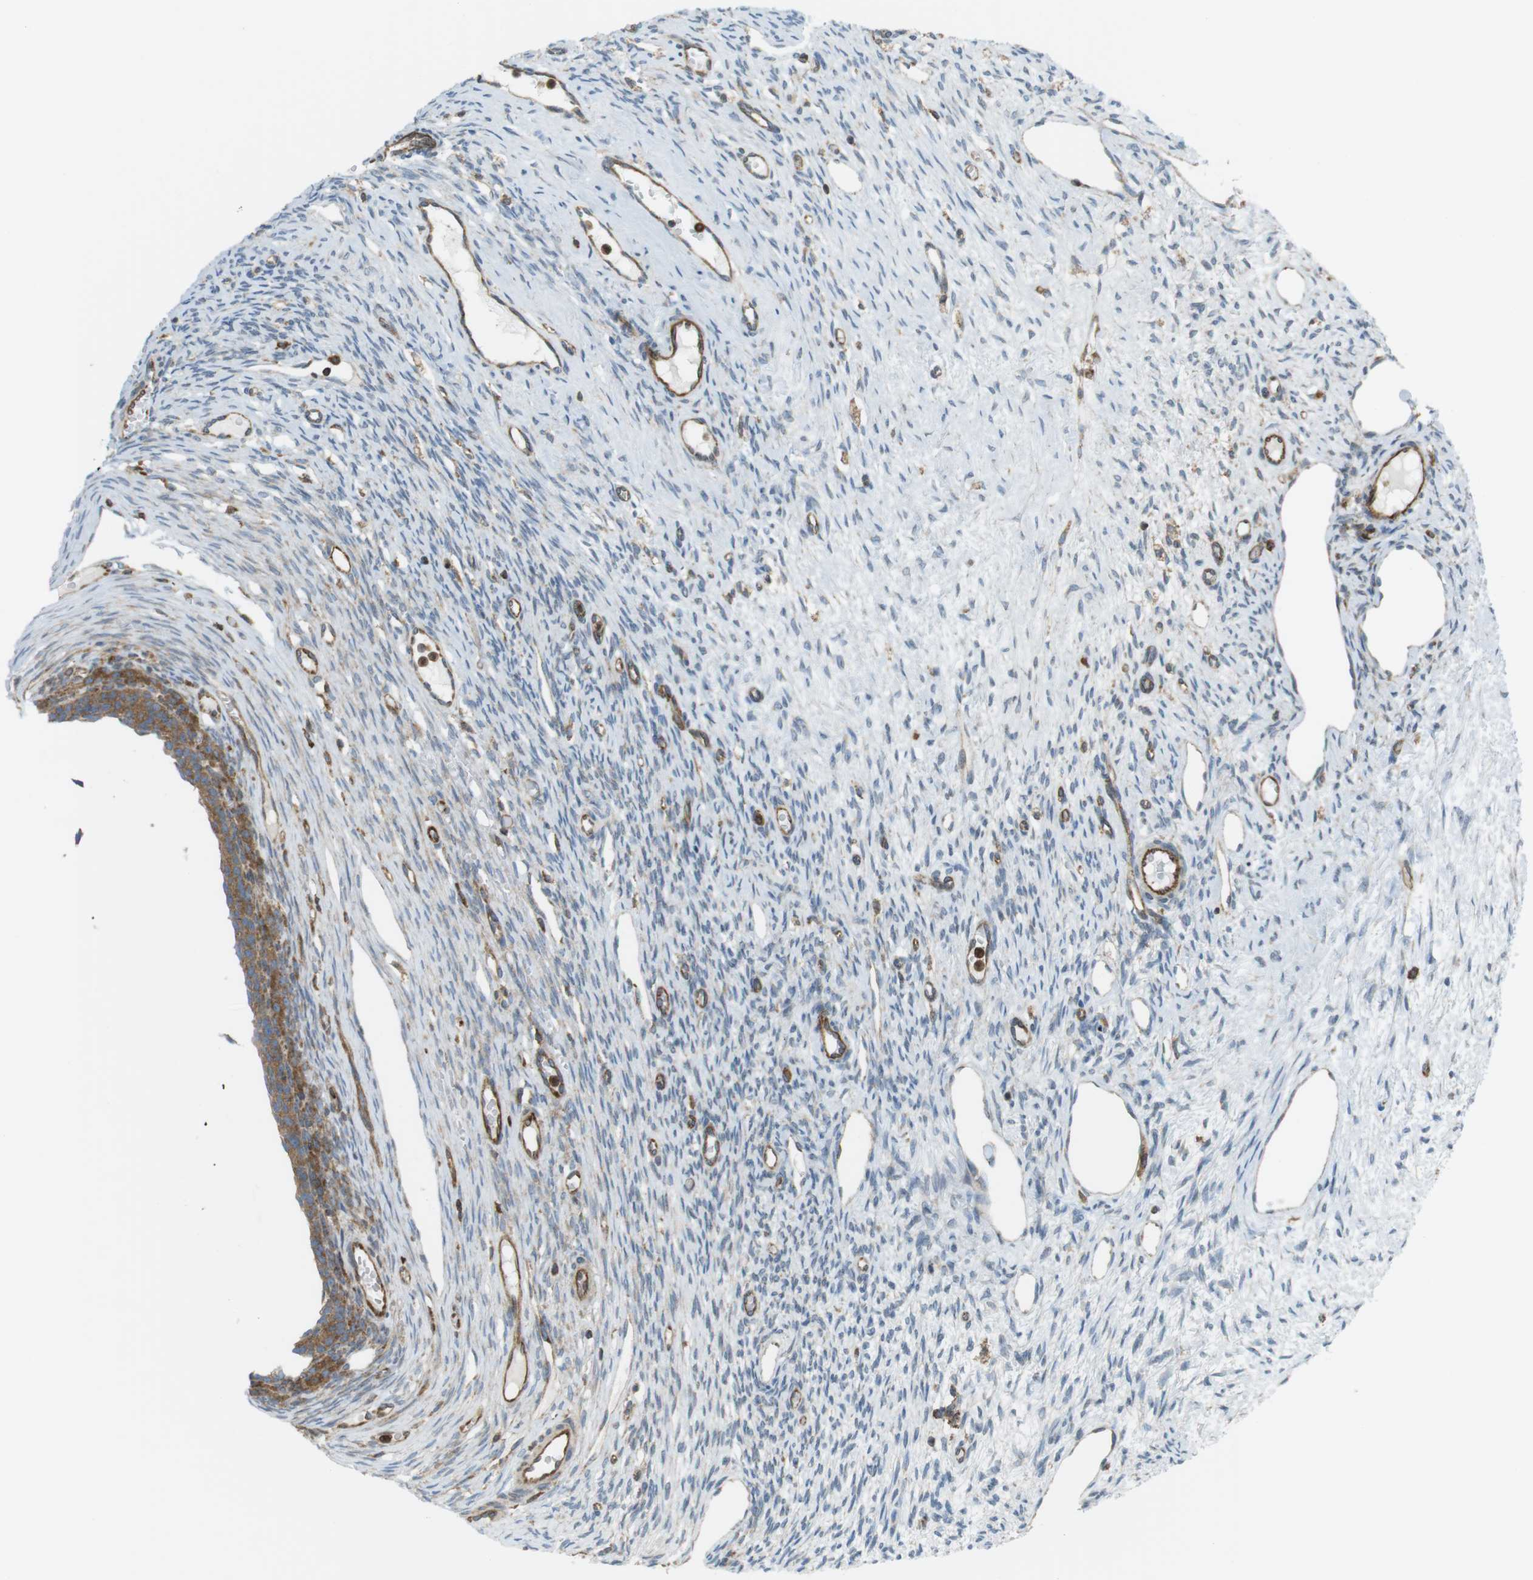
{"staining": {"intensity": "negative", "quantity": "none", "location": "none"}, "tissue": "ovary", "cell_type": "Ovarian stroma cells", "image_type": "normal", "snomed": [{"axis": "morphology", "description": "Normal tissue, NOS"}, {"axis": "topography", "description": "Ovary"}], "caption": "IHC micrograph of normal ovary: human ovary stained with DAB shows no significant protein positivity in ovarian stroma cells. (DAB immunohistochemistry (IHC), high magnification).", "gene": "FLII", "patient": {"sex": "female", "age": 33}}